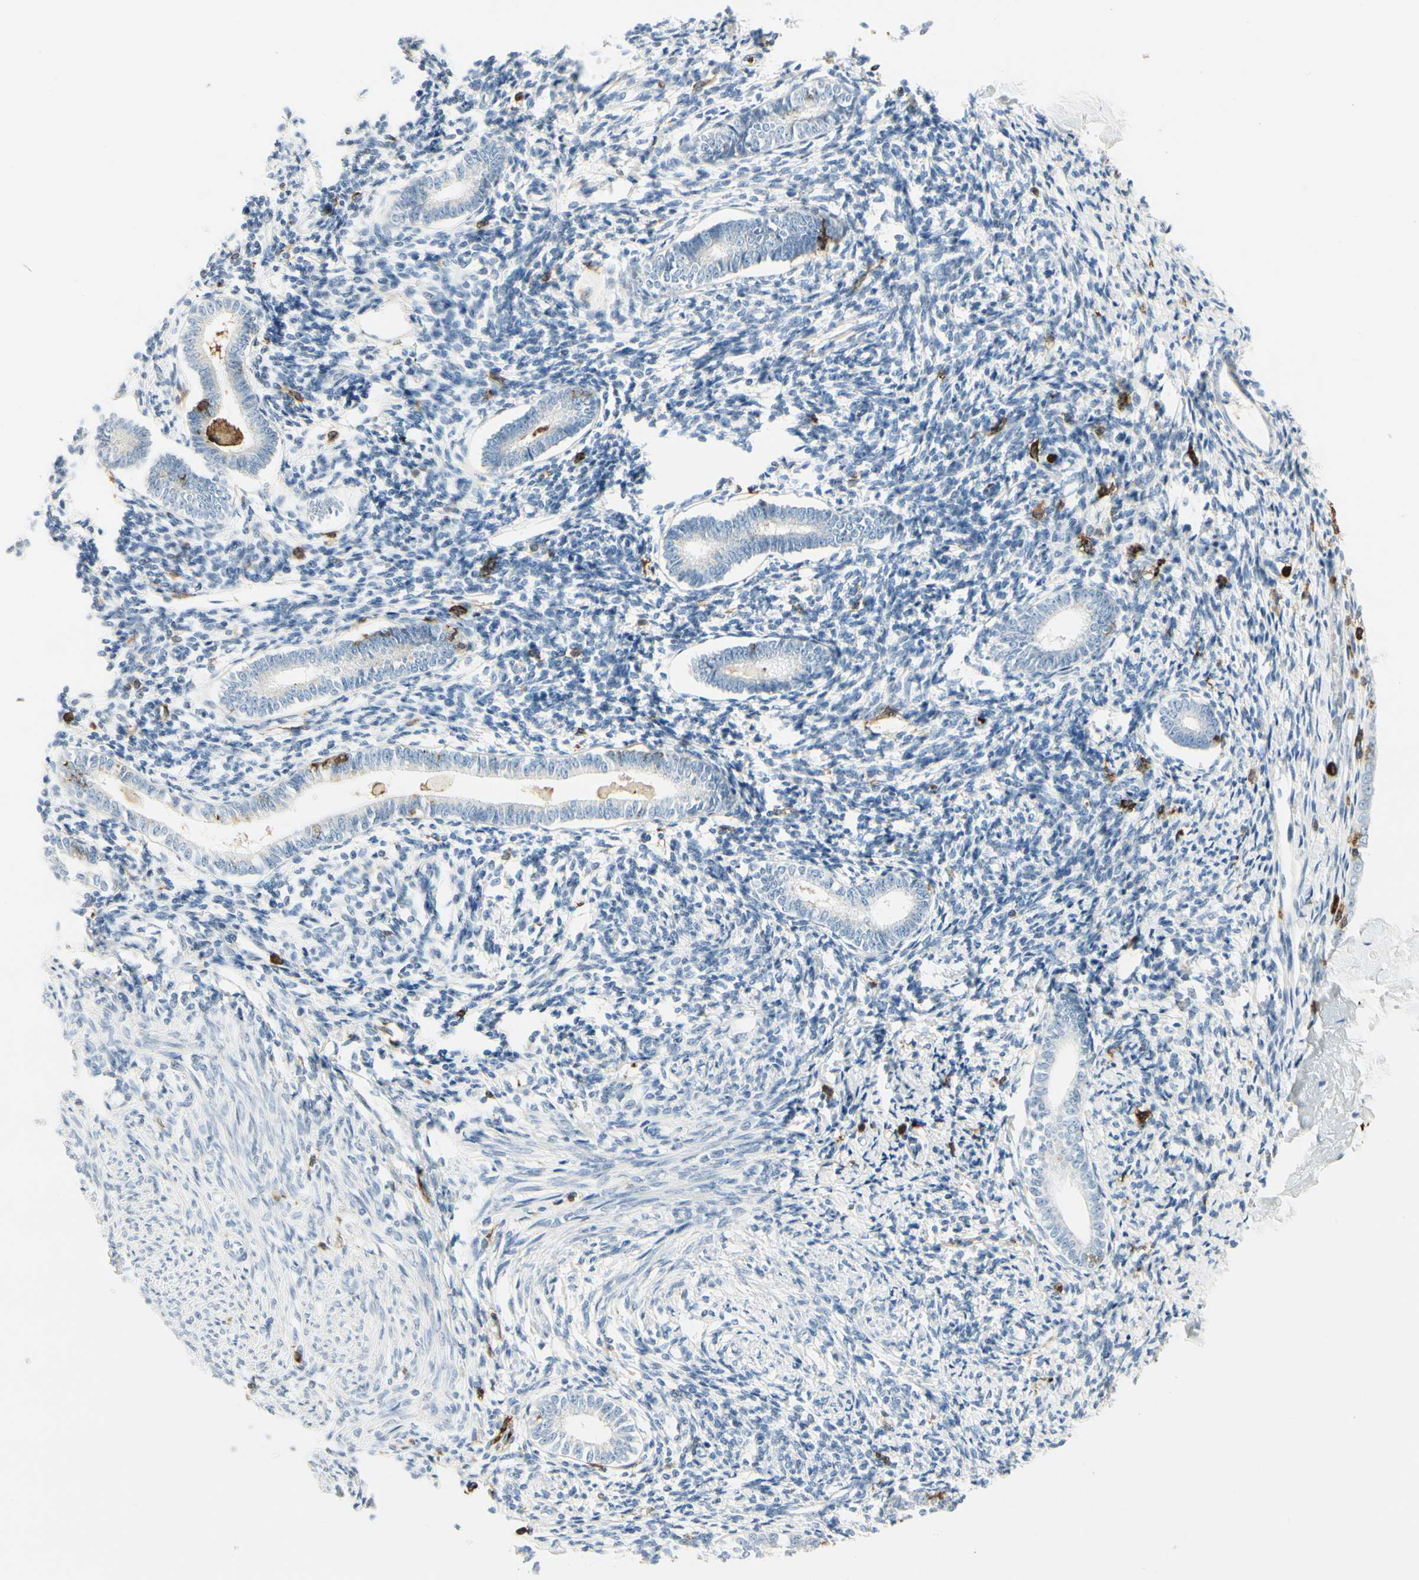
{"staining": {"intensity": "negative", "quantity": "none", "location": "none"}, "tissue": "endometrium", "cell_type": "Cells in endometrial stroma", "image_type": "normal", "snomed": [{"axis": "morphology", "description": "Normal tissue, NOS"}, {"axis": "topography", "description": "Endometrium"}], "caption": "The photomicrograph demonstrates no significant expression in cells in endometrial stroma of endometrium. (Brightfield microscopy of DAB IHC at high magnification).", "gene": "ITGB2", "patient": {"sex": "female", "age": 71}}